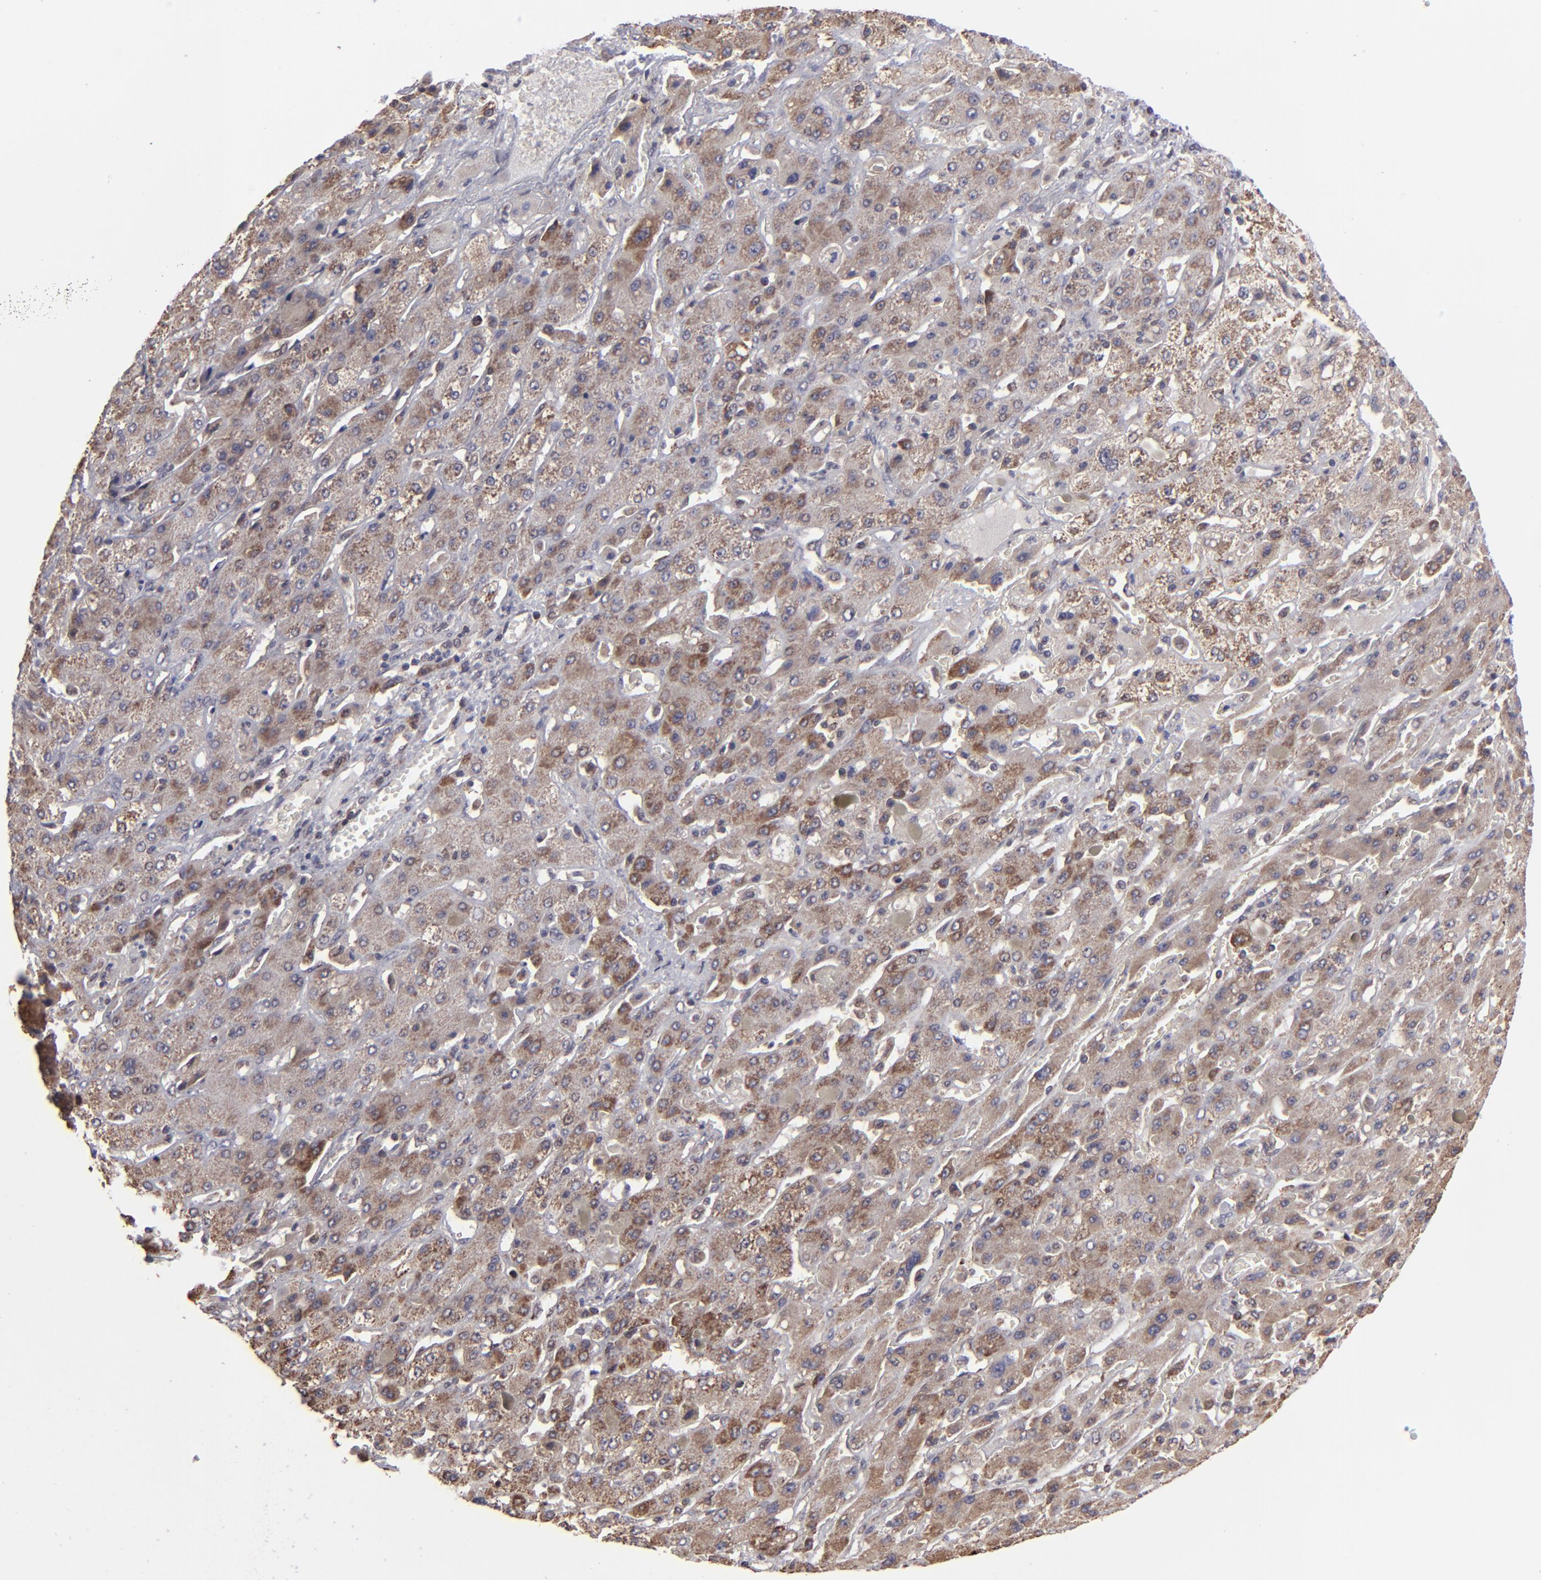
{"staining": {"intensity": "moderate", "quantity": ">75%", "location": "cytoplasmic/membranous"}, "tissue": "liver cancer", "cell_type": "Tumor cells", "image_type": "cancer", "snomed": [{"axis": "morphology", "description": "Cholangiocarcinoma"}, {"axis": "topography", "description": "Liver"}], "caption": "This is an image of IHC staining of liver cancer, which shows moderate expression in the cytoplasmic/membranous of tumor cells.", "gene": "SLC15A1", "patient": {"sex": "female", "age": 52}}